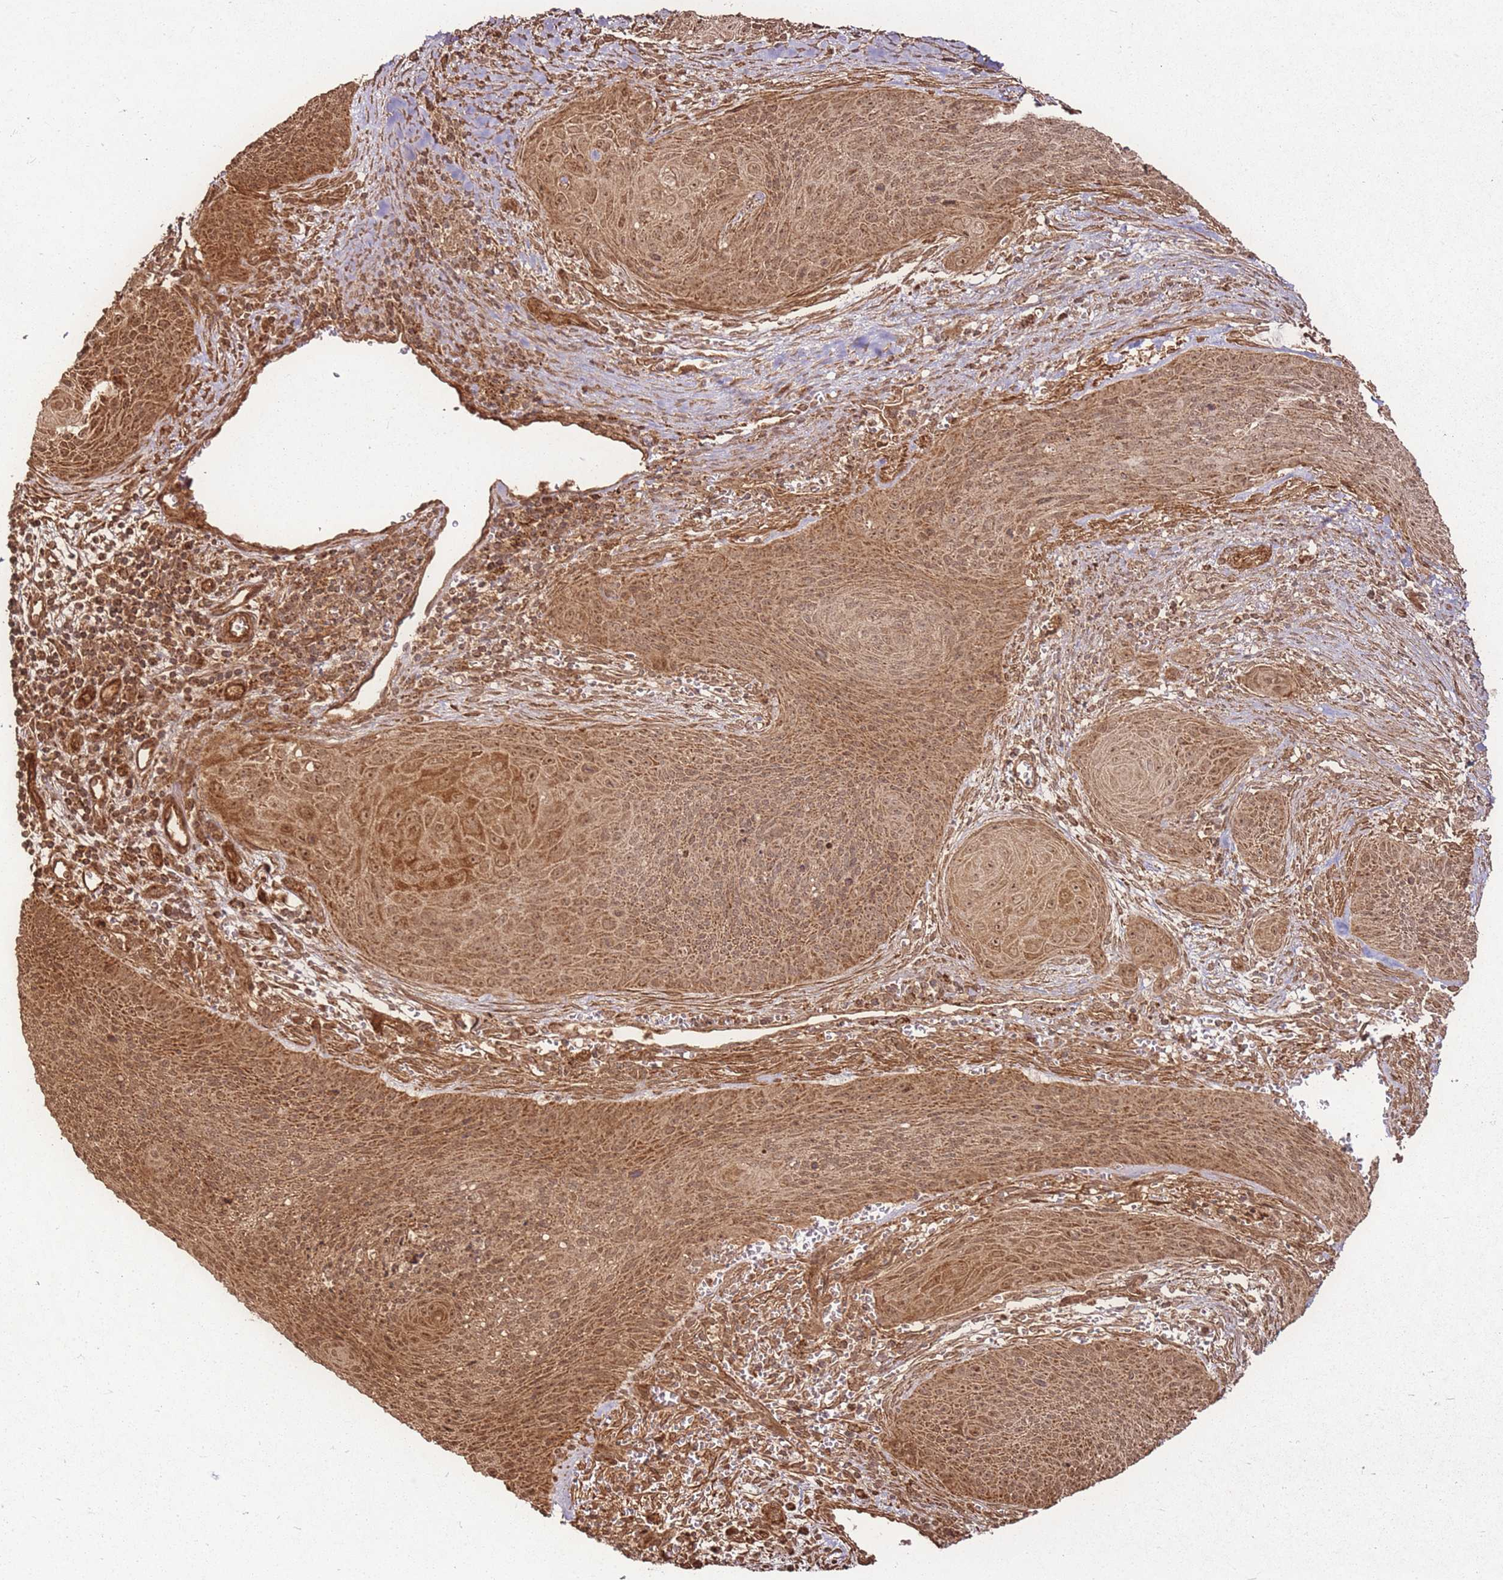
{"staining": {"intensity": "moderate", "quantity": ">75%", "location": "cytoplasmic/membranous,nuclear"}, "tissue": "cervical cancer", "cell_type": "Tumor cells", "image_type": "cancer", "snomed": [{"axis": "morphology", "description": "Squamous cell carcinoma, NOS"}, {"axis": "topography", "description": "Cervix"}], "caption": "Cervical cancer stained with a protein marker shows moderate staining in tumor cells.", "gene": "MRPS6", "patient": {"sex": "female", "age": 55}}